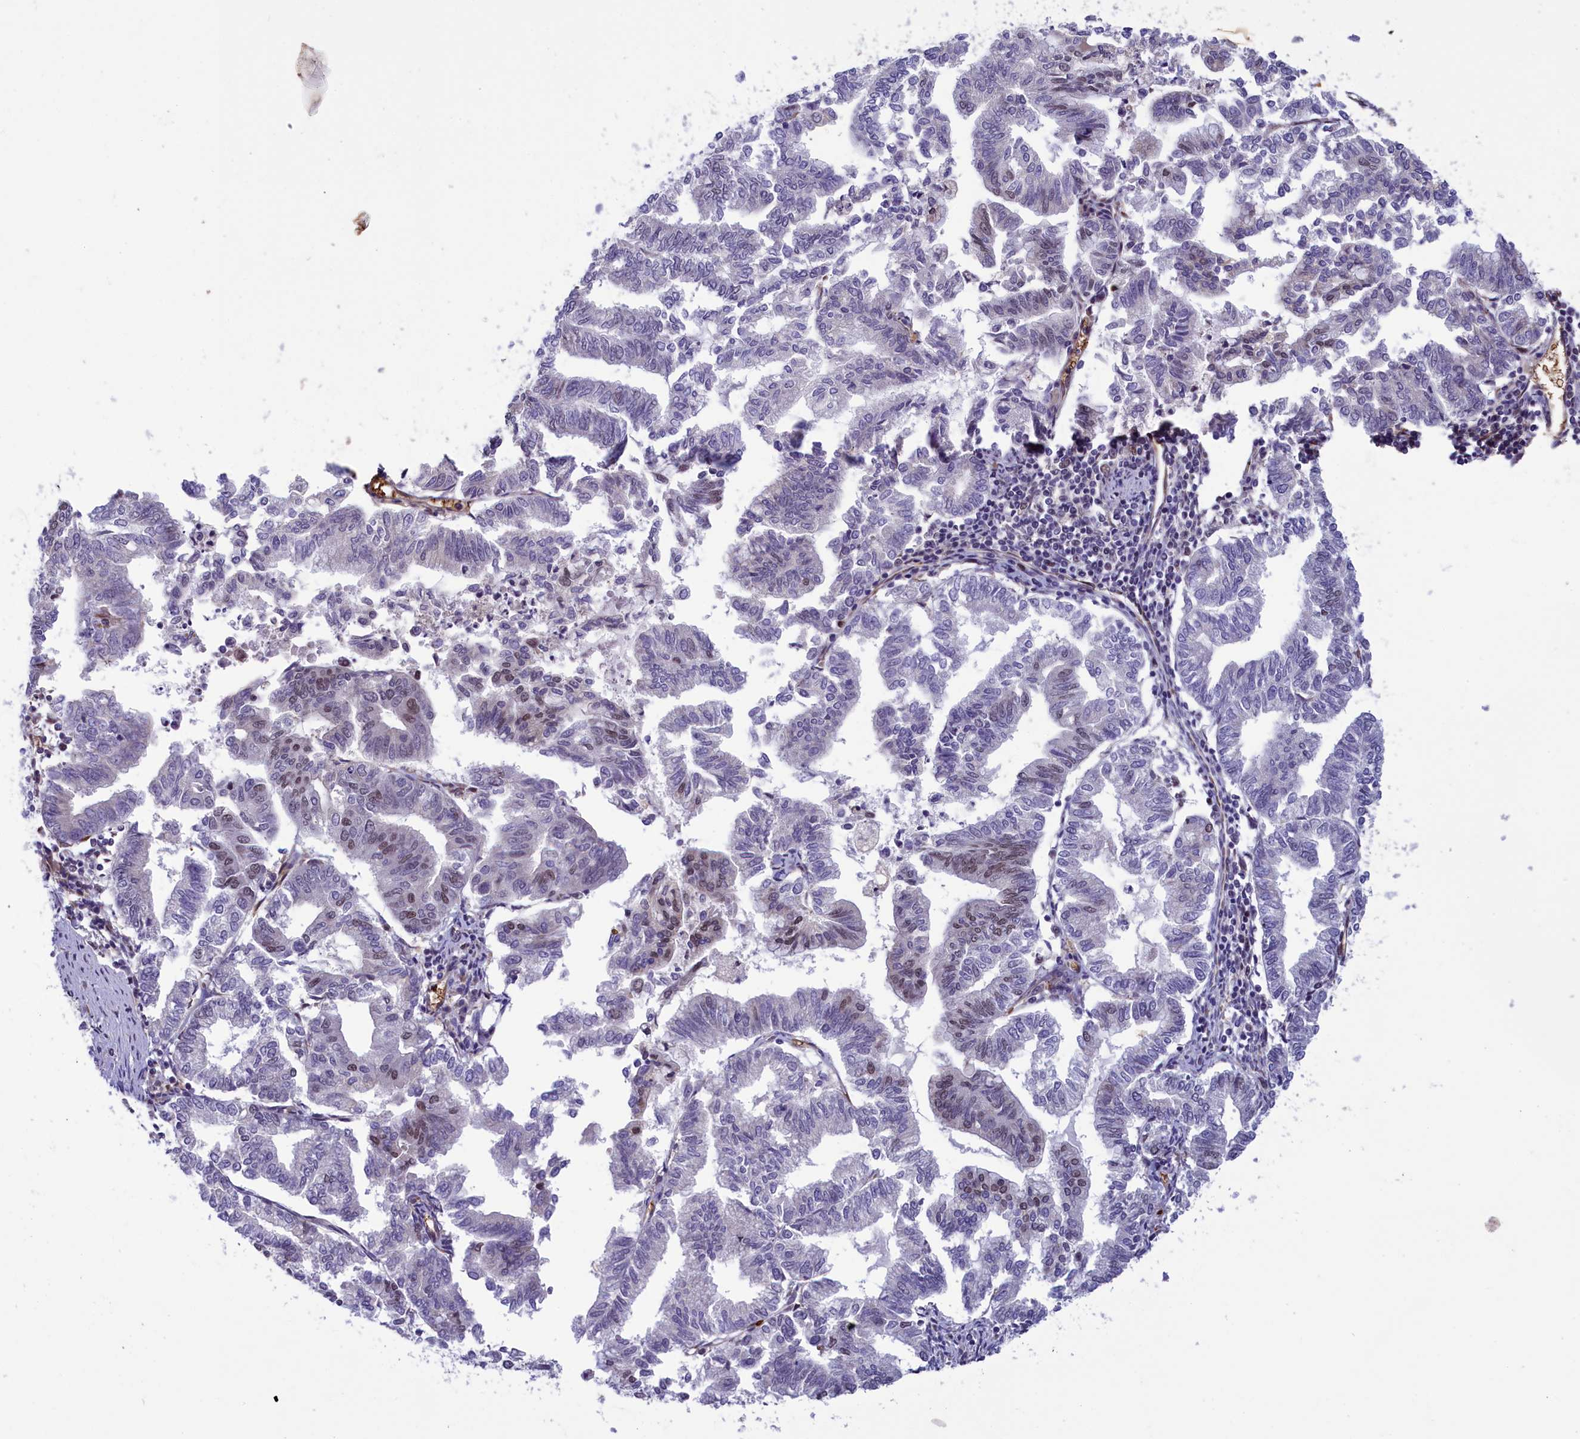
{"staining": {"intensity": "weak", "quantity": "<25%", "location": "nuclear"}, "tissue": "endometrial cancer", "cell_type": "Tumor cells", "image_type": "cancer", "snomed": [{"axis": "morphology", "description": "Adenocarcinoma, NOS"}, {"axis": "topography", "description": "Endometrium"}], "caption": "This is an immunohistochemistry image of human endometrial cancer (adenocarcinoma). There is no staining in tumor cells.", "gene": "MPHOSPH8", "patient": {"sex": "female", "age": 79}}